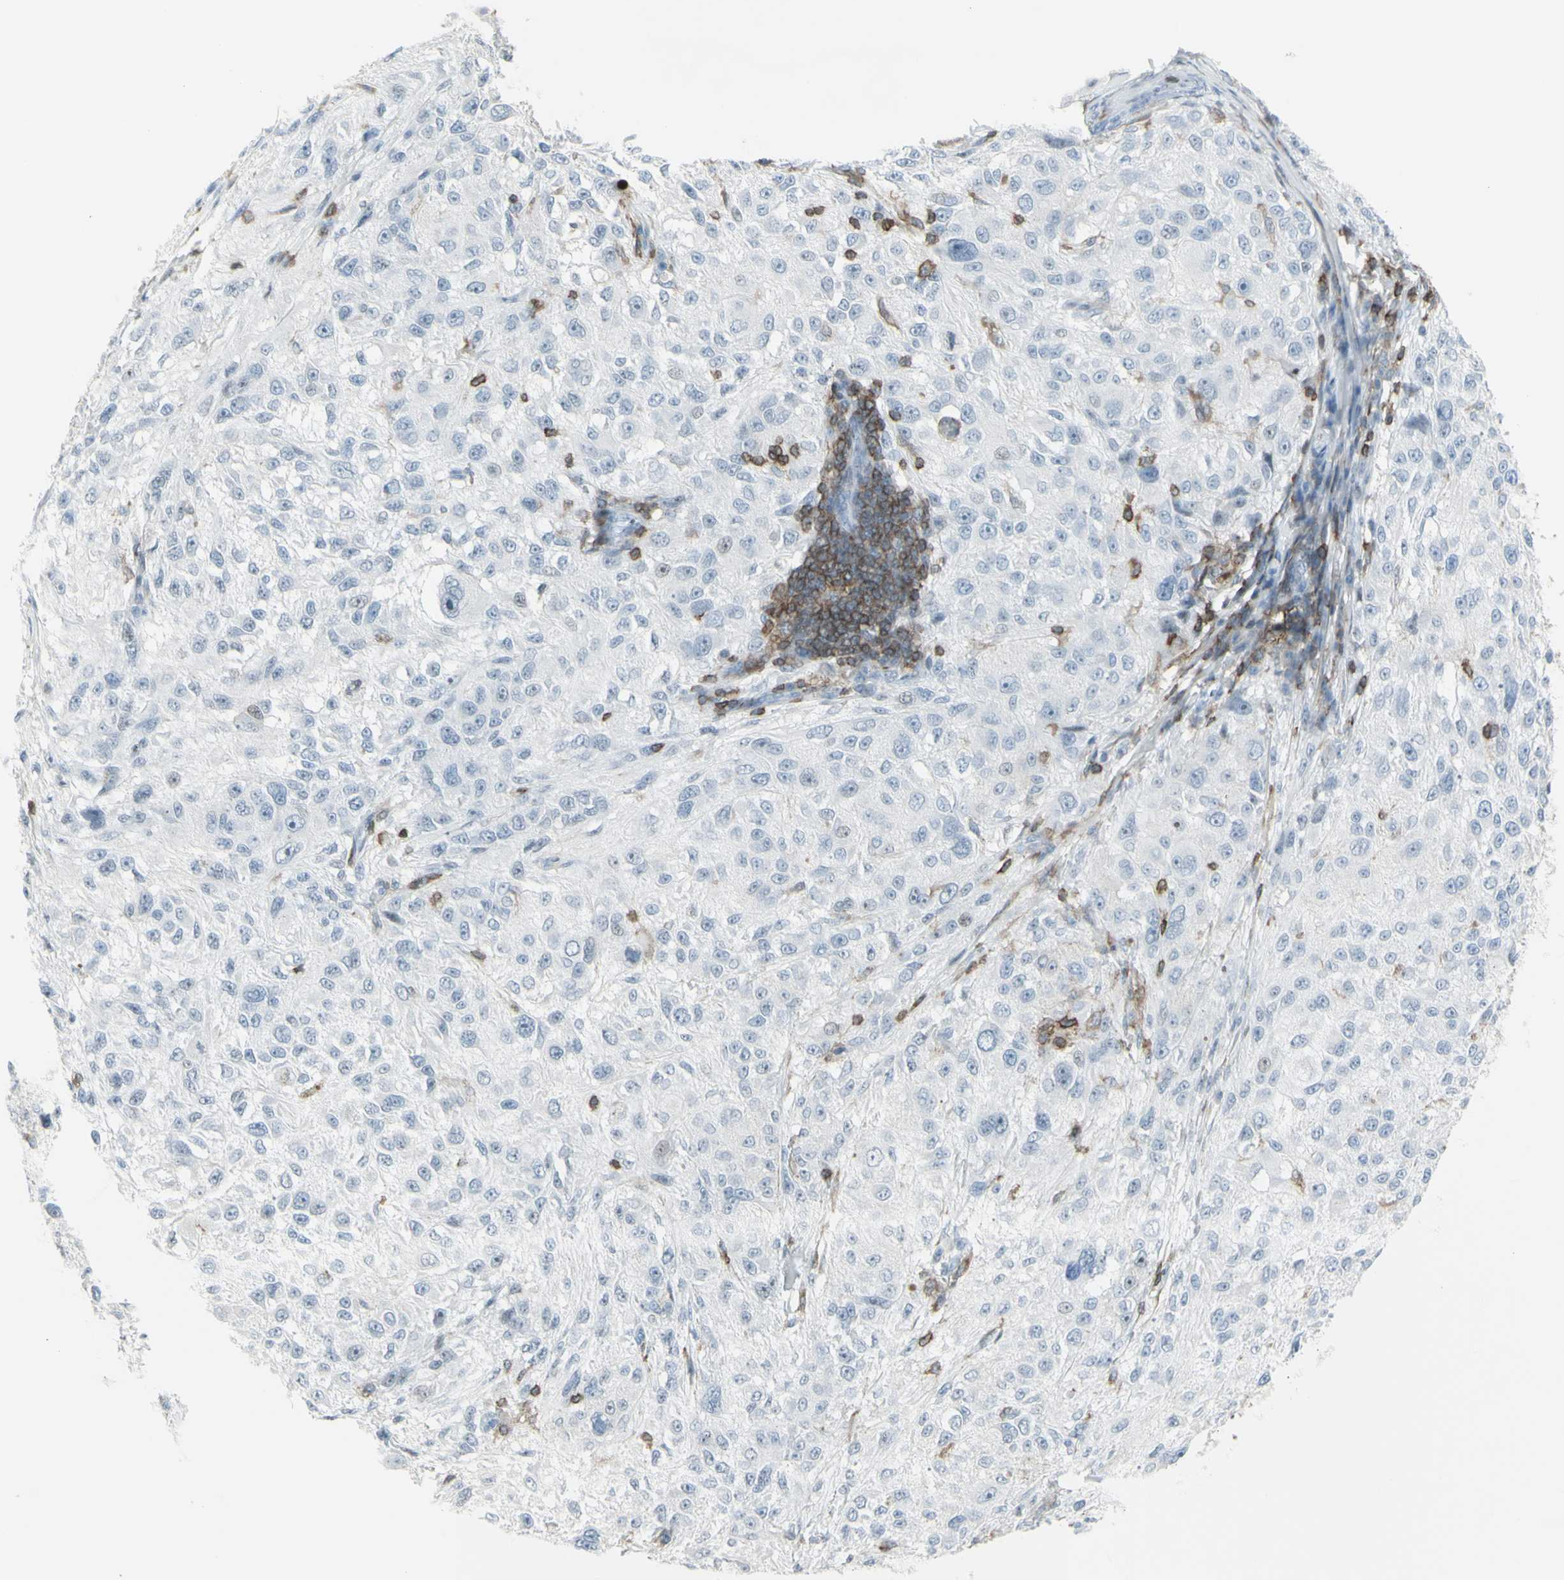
{"staining": {"intensity": "negative", "quantity": "none", "location": "none"}, "tissue": "melanoma", "cell_type": "Tumor cells", "image_type": "cancer", "snomed": [{"axis": "morphology", "description": "Necrosis, NOS"}, {"axis": "morphology", "description": "Malignant melanoma, NOS"}, {"axis": "topography", "description": "Skin"}], "caption": "The immunohistochemistry (IHC) image has no significant staining in tumor cells of malignant melanoma tissue. (DAB IHC, high magnification).", "gene": "NRG1", "patient": {"sex": "female", "age": 87}}